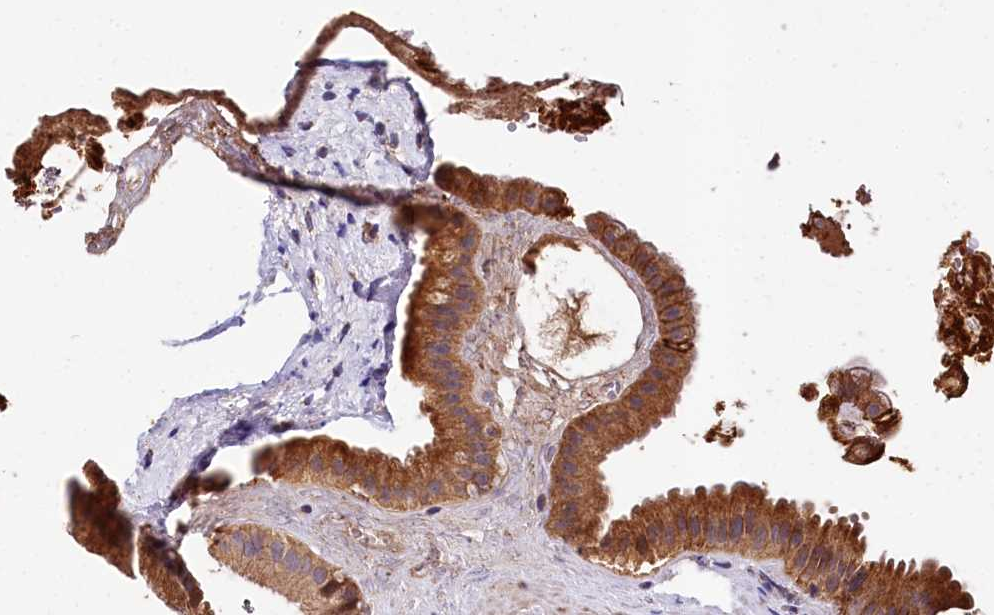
{"staining": {"intensity": "strong", "quantity": ">75%", "location": "cytoplasmic/membranous"}, "tissue": "gallbladder", "cell_type": "Glandular cells", "image_type": "normal", "snomed": [{"axis": "morphology", "description": "Normal tissue, NOS"}, {"axis": "topography", "description": "Gallbladder"}], "caption": "Human gallbladder stained for a protein (brown) displays strong cytoplasmic/membranous positive expression in about >75% of glandular cells.", "gene": "SPRYD3", "patient": {"sex": "male", "age": 55}}